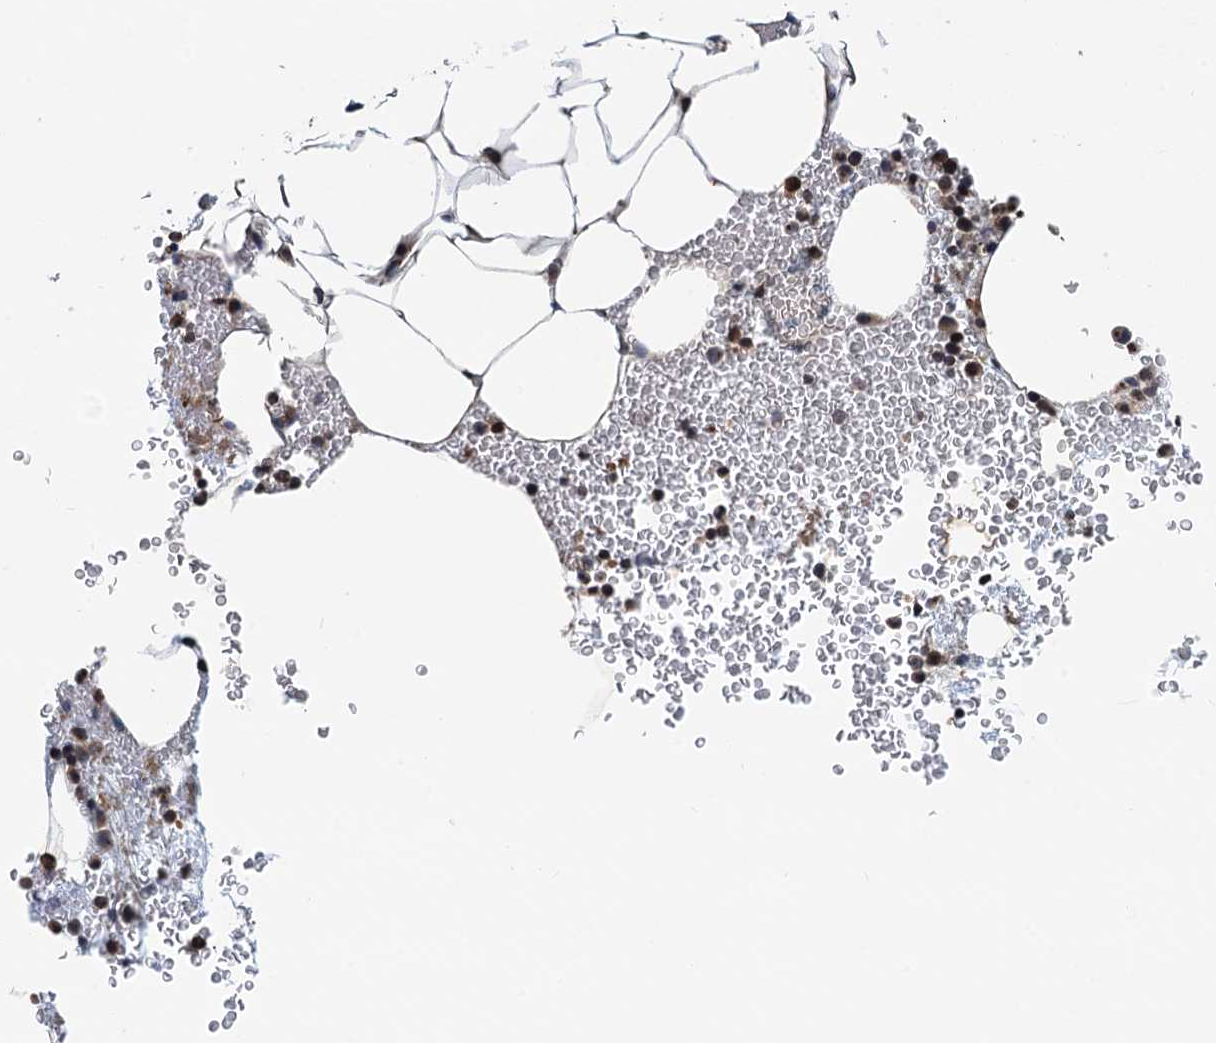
{"staining": {"intensity": "moderate", "quantity": "<25%", "location": "cytoplasmic/membranous"}, "tissue": "bone marrow", "cell_type": "Hematopoietic cells", "image_type": "normal", "snomed": [{"axis": "morphology", "description": "Normal tissue, NOS"}, {"axis": "morphology", "description": "Inflammation, NOS"}, {"axis": "topography", "description": "Bone marrow"}], "caption": "Bone marrow stained with a brown dye reveals moderate cytoplasmic/membranous positive positivity in approximately <25% of hematopoietic cells.", "gene": "NBEA", "patient": {"sex": "female", "age": 78}}